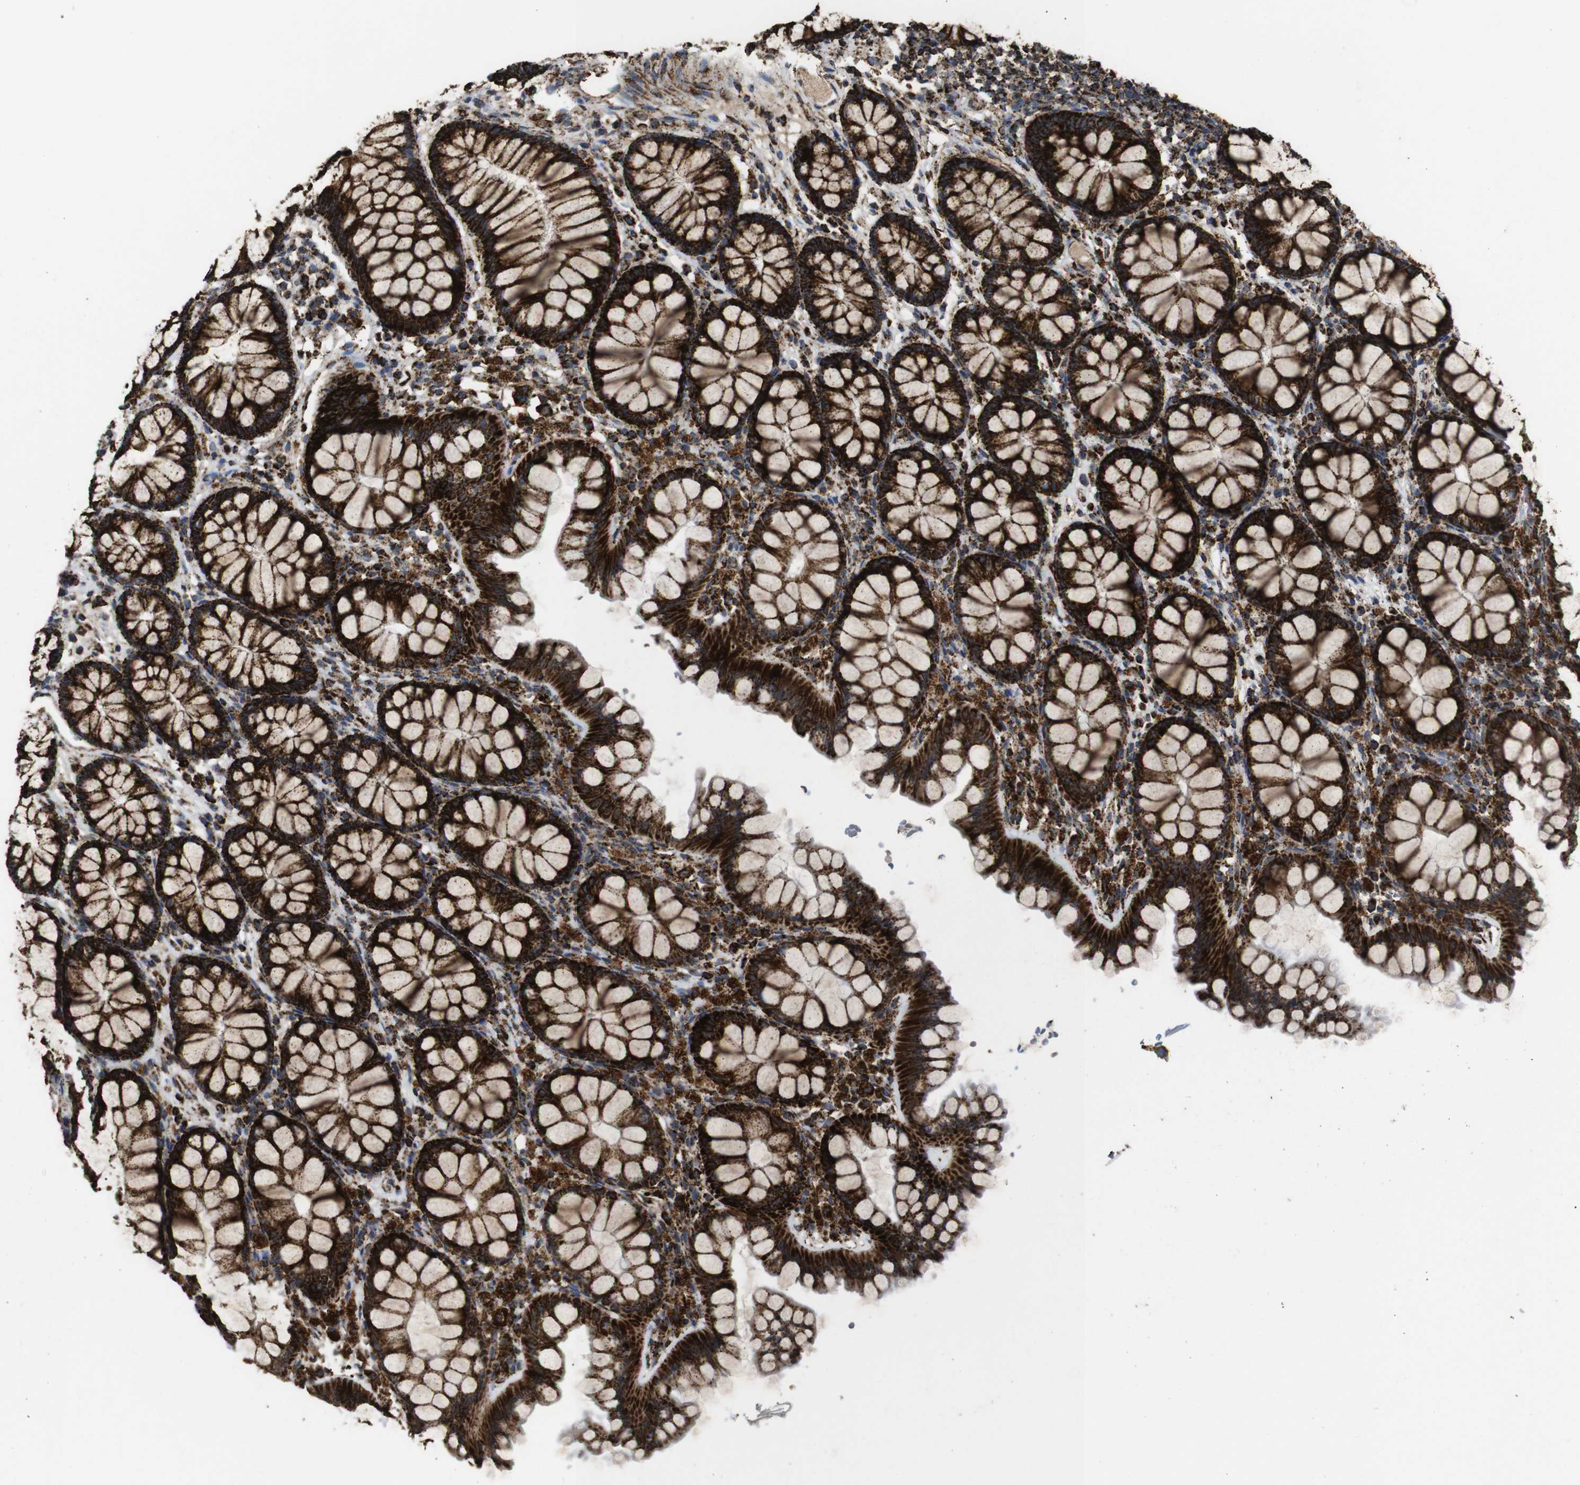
{"staining": {"intensity": "strong", "quantity": ">75%", "location": "cytoplasmic/membranous"}, "tissue": "colon", "cell_type": "Endothelial cells", "image_type": "normal", "snomed": [{"axis": "morphology", "description": "Normal tissue, NOS"}, {"axis": "topography", "description": "Colon"}], "caption": "Endothelial cells demonstrate high levels of strong cytoplasmic/membranous staining in approximately >75% of cells in unremarkable colon.", "gene": "ATP5F1A", "patient": {"sex": "female", "age": 55}}